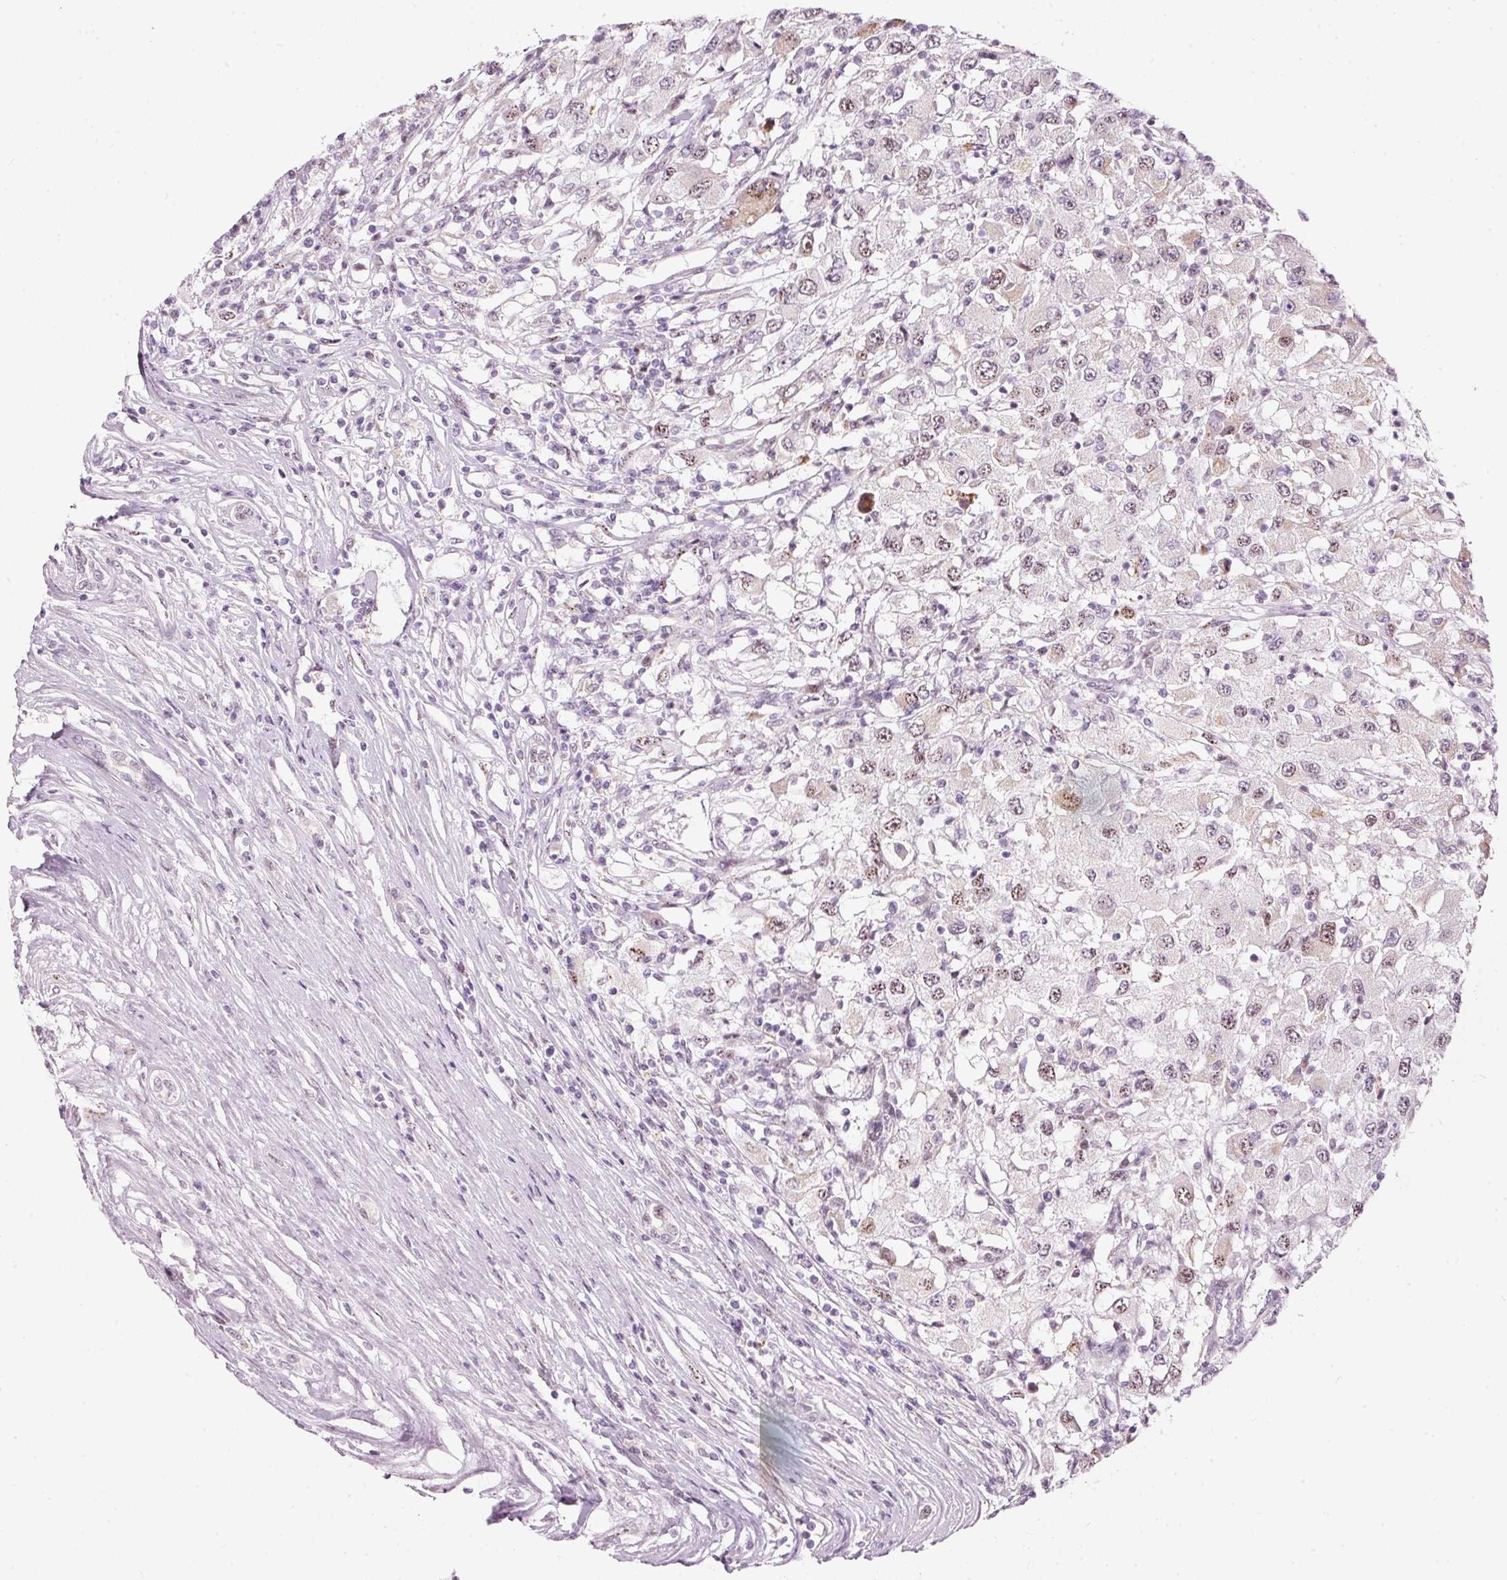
{"staining": {"intensity": "weak", "quantity": "25%-75%", "location": "nuclear"}, "tissue": "renal cancer", "cell_type": "Tumor cells", "image_type": "cancer", "snomed": [{"axis": "morphology", "description": "Adenocarcinoma, NOS"}, {"axis": "topography", "description": "Kidney"}], "caption": "Immunohistochemical staining of adenocarcinoma (renal) exhibits low levels of weak nuclear positivity in about 25%-75% of tumor cells. Immunohistochemistry (ihc) stains the protein in brown and the nuclei are stained blue.", "gene": "RNF39", "patient": {"sex": "female", "age": 67}}